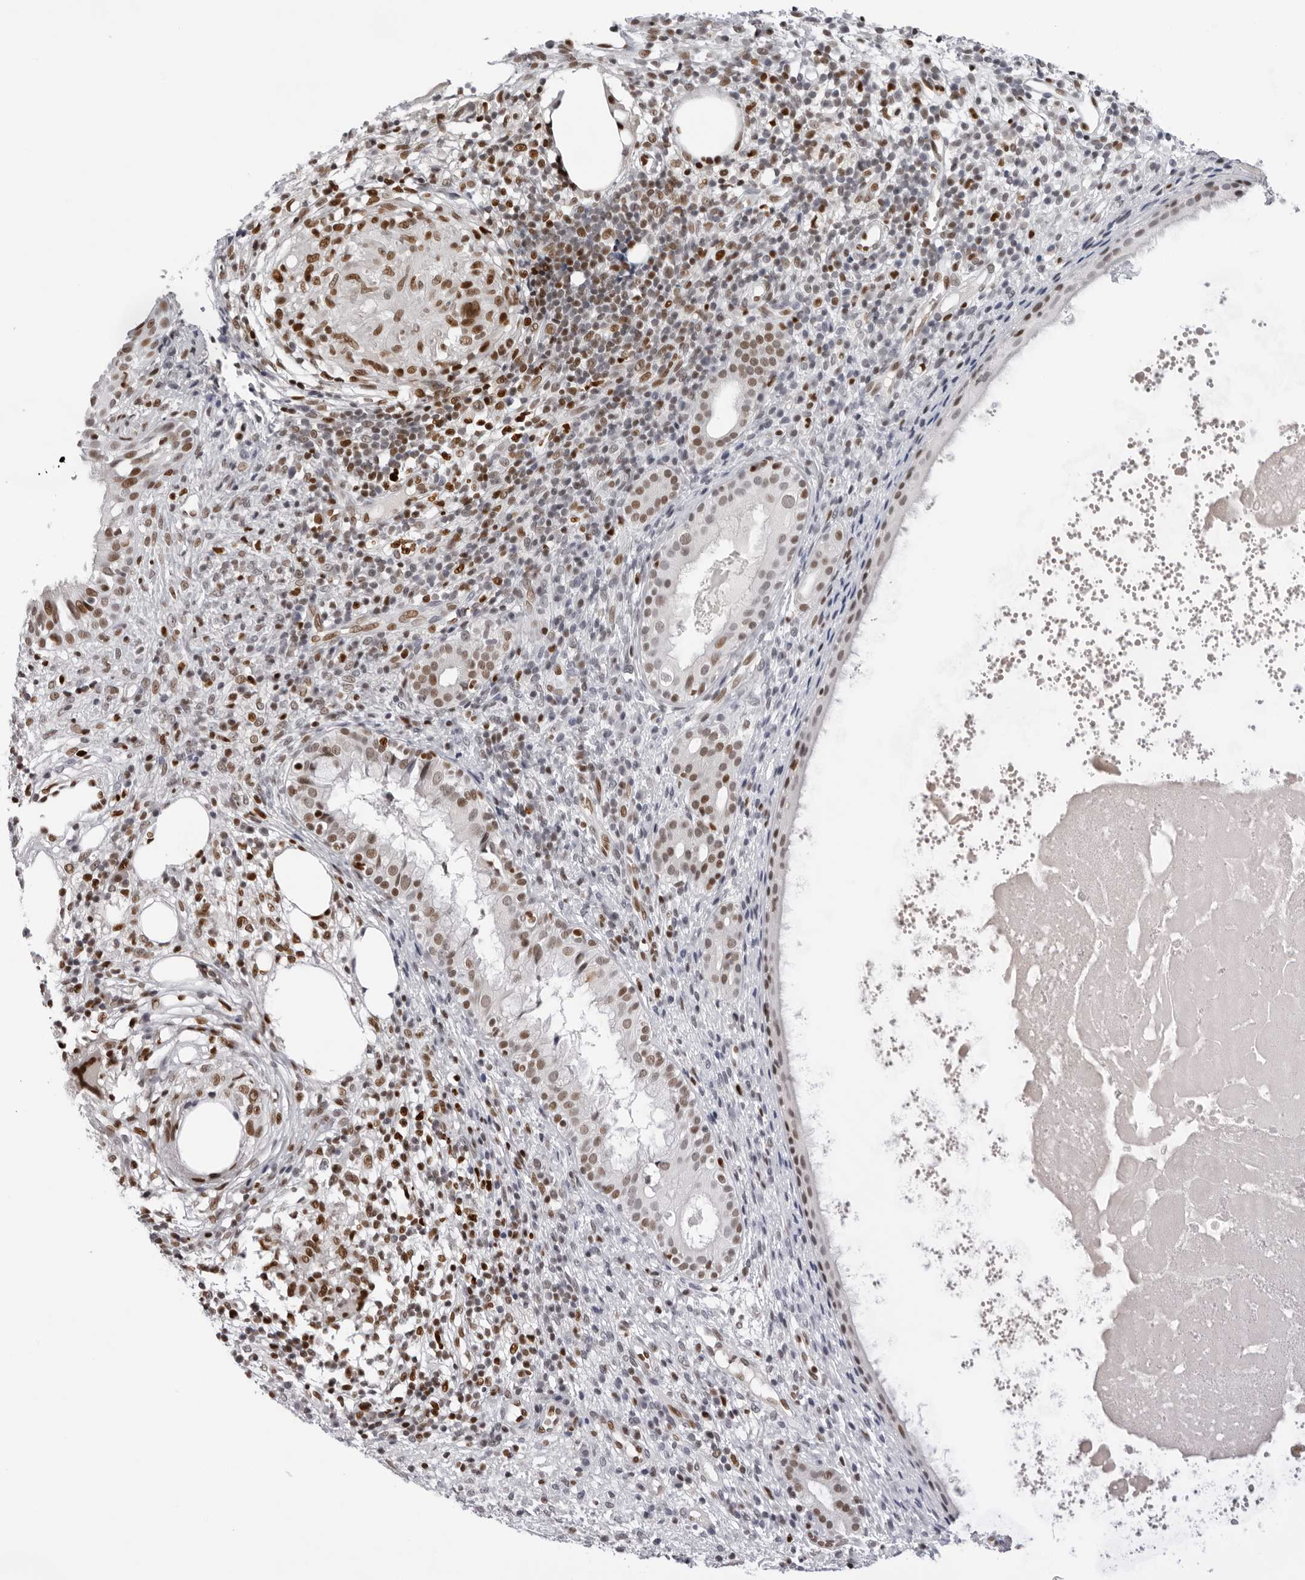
{"staining": {"intensity": "moderate", "quantity": ">75%", "location": "nuclear"}, "tissue": "nasopharynx", "cell_type": "Respiratory epithelial cells", "image_type": "normal", "snomed": [{"axis": "morphology", "description": "Normal tissue, NOS"}, {"axis": "topography", "description": "Nasopharynx"}], "caption": "Nasopharynx was stained to show a protein in brown. There is medium levels of moderate nuclear expression in approximately >75% of respiratory epithelial cells. The protein is stained brown, and the nuclei are stained in blue (DAB IHC with brightfield microscopy, high magnification).", "gene": "OGG1", "patient": {"sex": "male", "age": 22}}